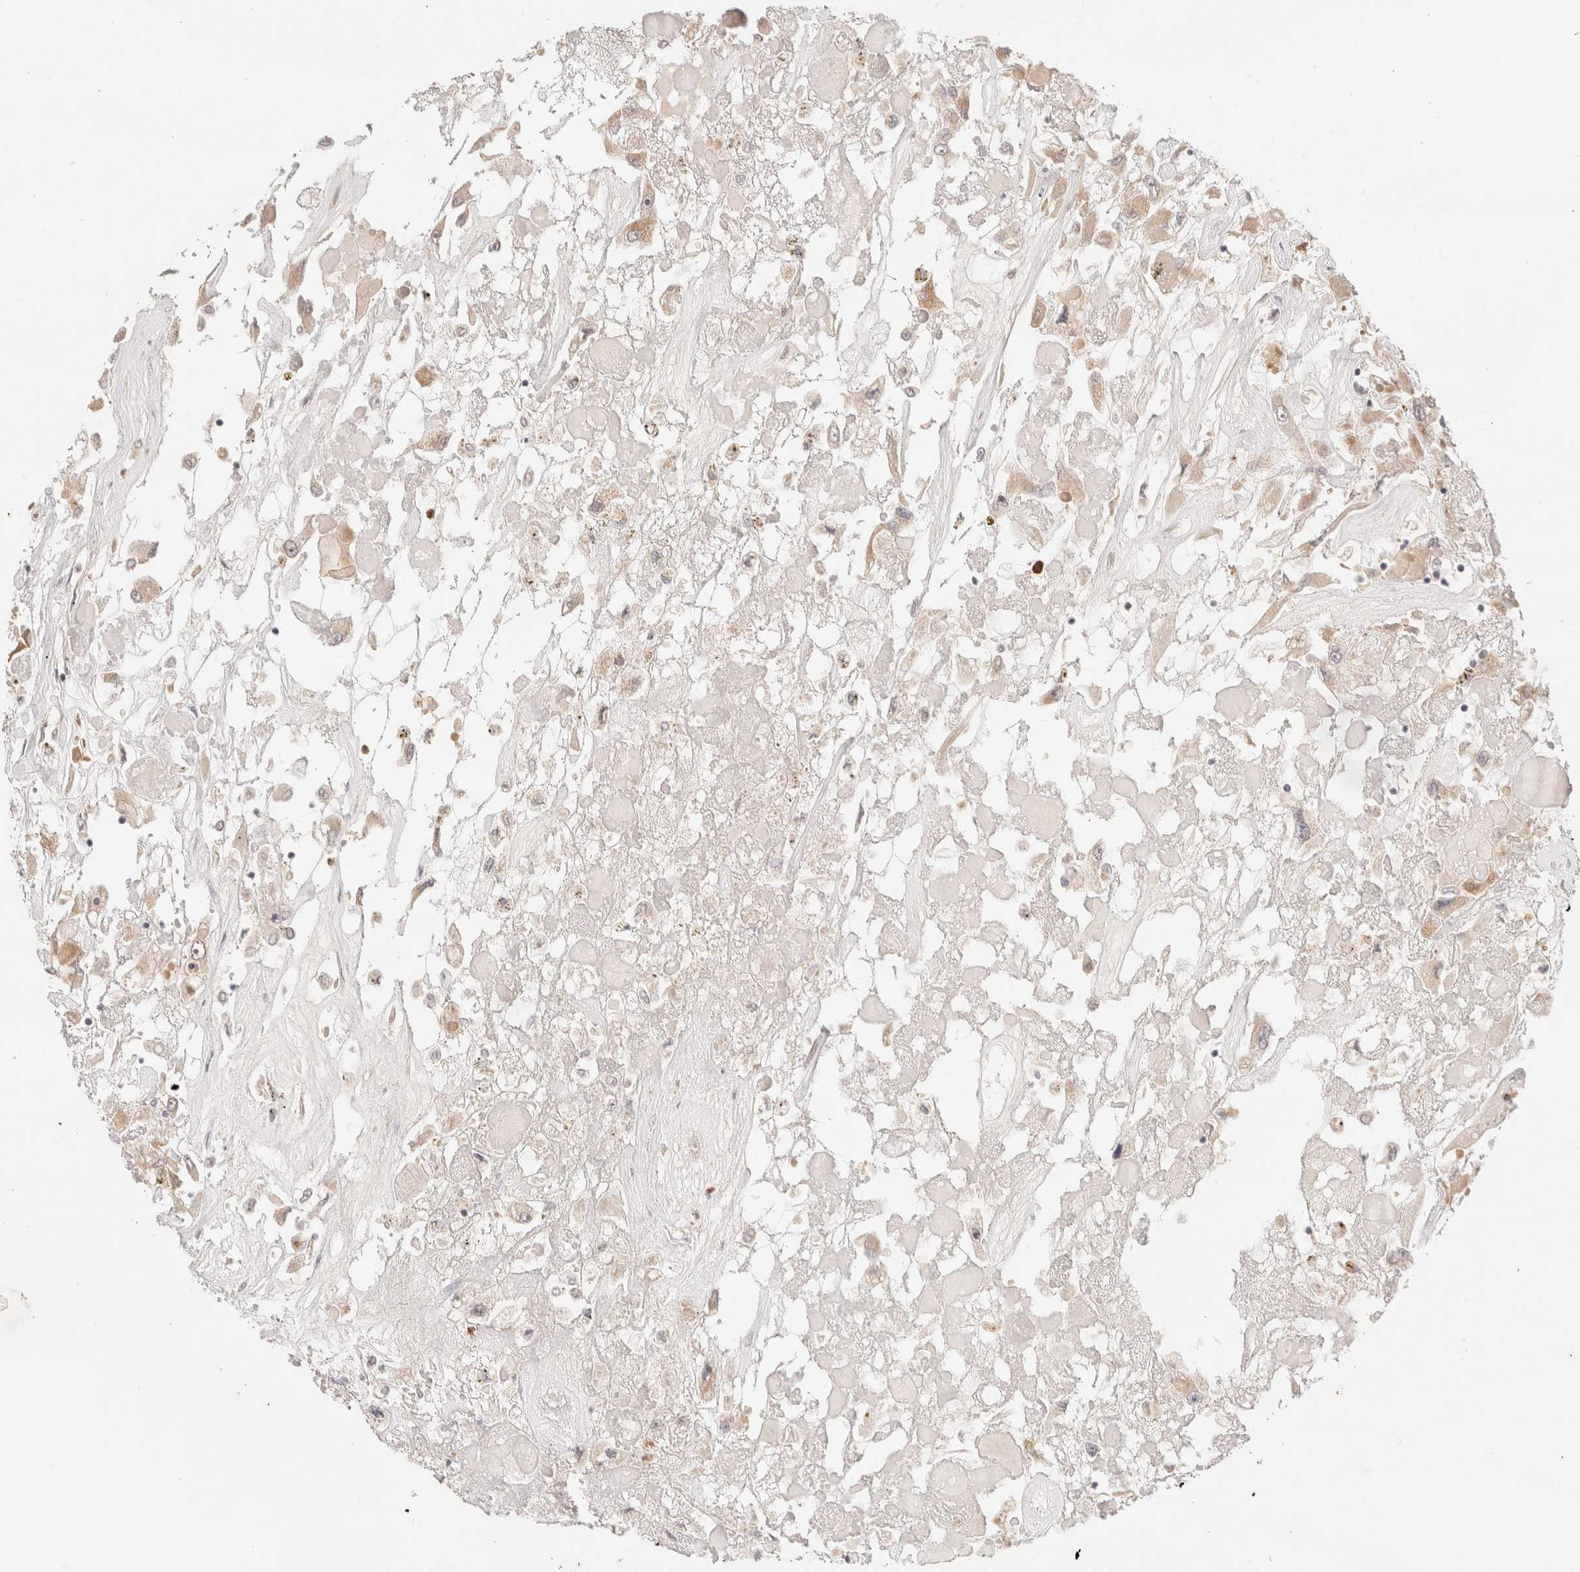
{"staining": {"intensity": "weak", "quantity": "25%-75%", "location": "cytoplasmic/membranous"}, "tissue": "renal cancer", "cell_type": "Tumor cells", "image_type": "cancer", "snomed": [{"axis": "morphology", "description": "Adenocarcinoma, NOS"}, {"axis": "topography", "description": "Kidney"}], "caption": "The image displays a brown stain indicating the presence of a protein in the cytoplasmic/membranous of tumor cells in renal adenocarcinoma.", "gene": "BRPF3", "patient": {"sex": "female", "age": 52}}